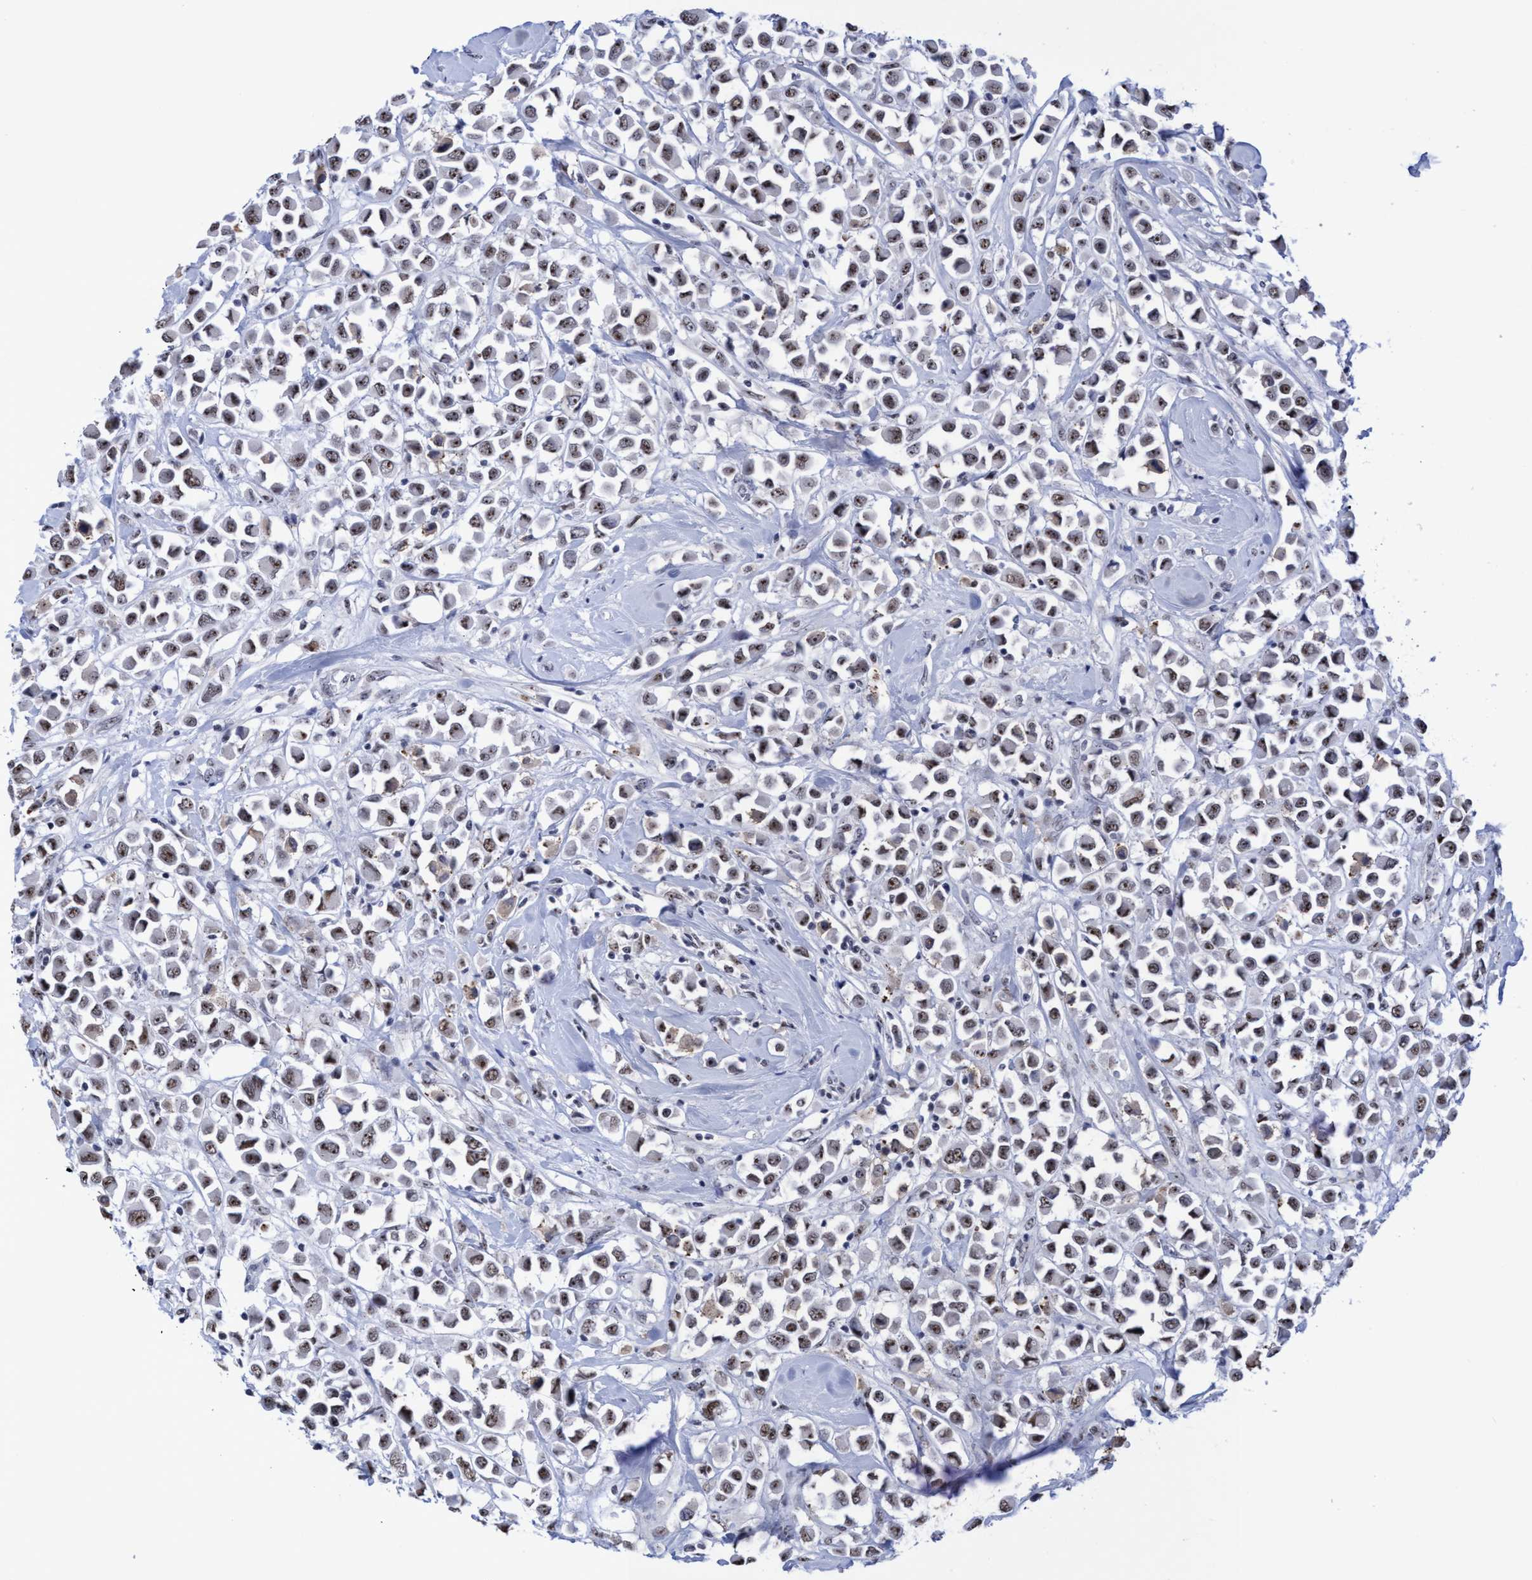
{"staining": {"intensity": "moderate", "quantity": ">75%", "location": "nuclear"}, "tissue": "breast cancer", "cell_type": "Tumor cells", "image_type": "cancer", "snomed": [{"axis": "morphology", "description": "Duct carcinoma"}, {"axis": "topography", "description": "Breast"}], "caption": "Tumor cells reveal moderate nuclear positivity in about >75% of cells in breast infiltrating ductal carcinoma.", "gene": "EFCAB10", "patient": {"sex": "female", "age": 61}}